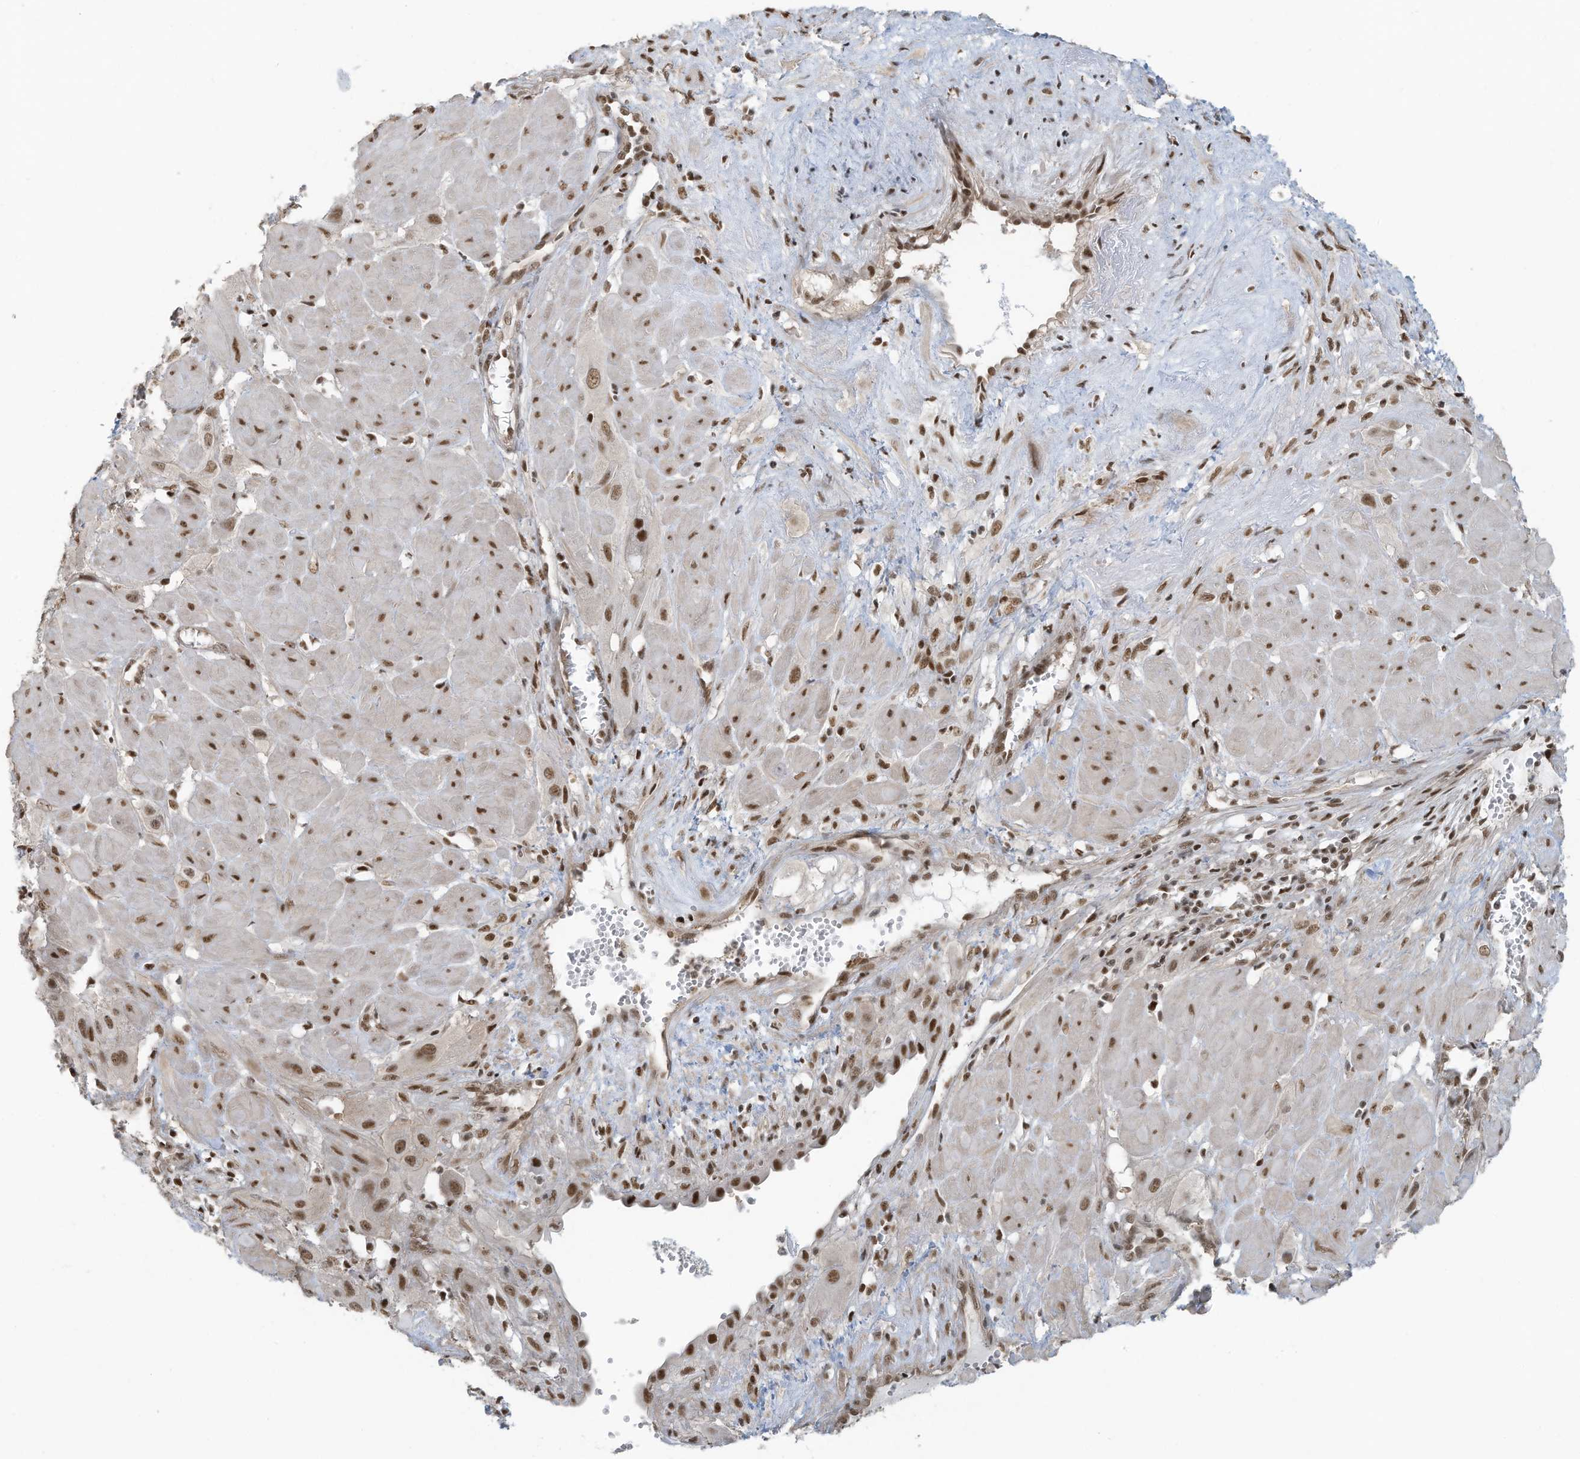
{"staining": {"intensity": "moderate", "quantity": ">75%", "location": "nuclear"}, "tissue": "cervical cancer", "cell_type": "Tumor cells", "image_type": "cancer", "snomed": [{"axis": "morphology", "description": "Squamous cell carcinoma, NOS"}, {"axis": "topography", "description": "Cervix"}], "caption": "Immunohistochemical staining of human cervical cancer exhibits medium levels of moderate nuclear expression in approximately >75% of tumor cells.", "gene": "DBR1", "patient": {"sex": "female", "age": 34}}